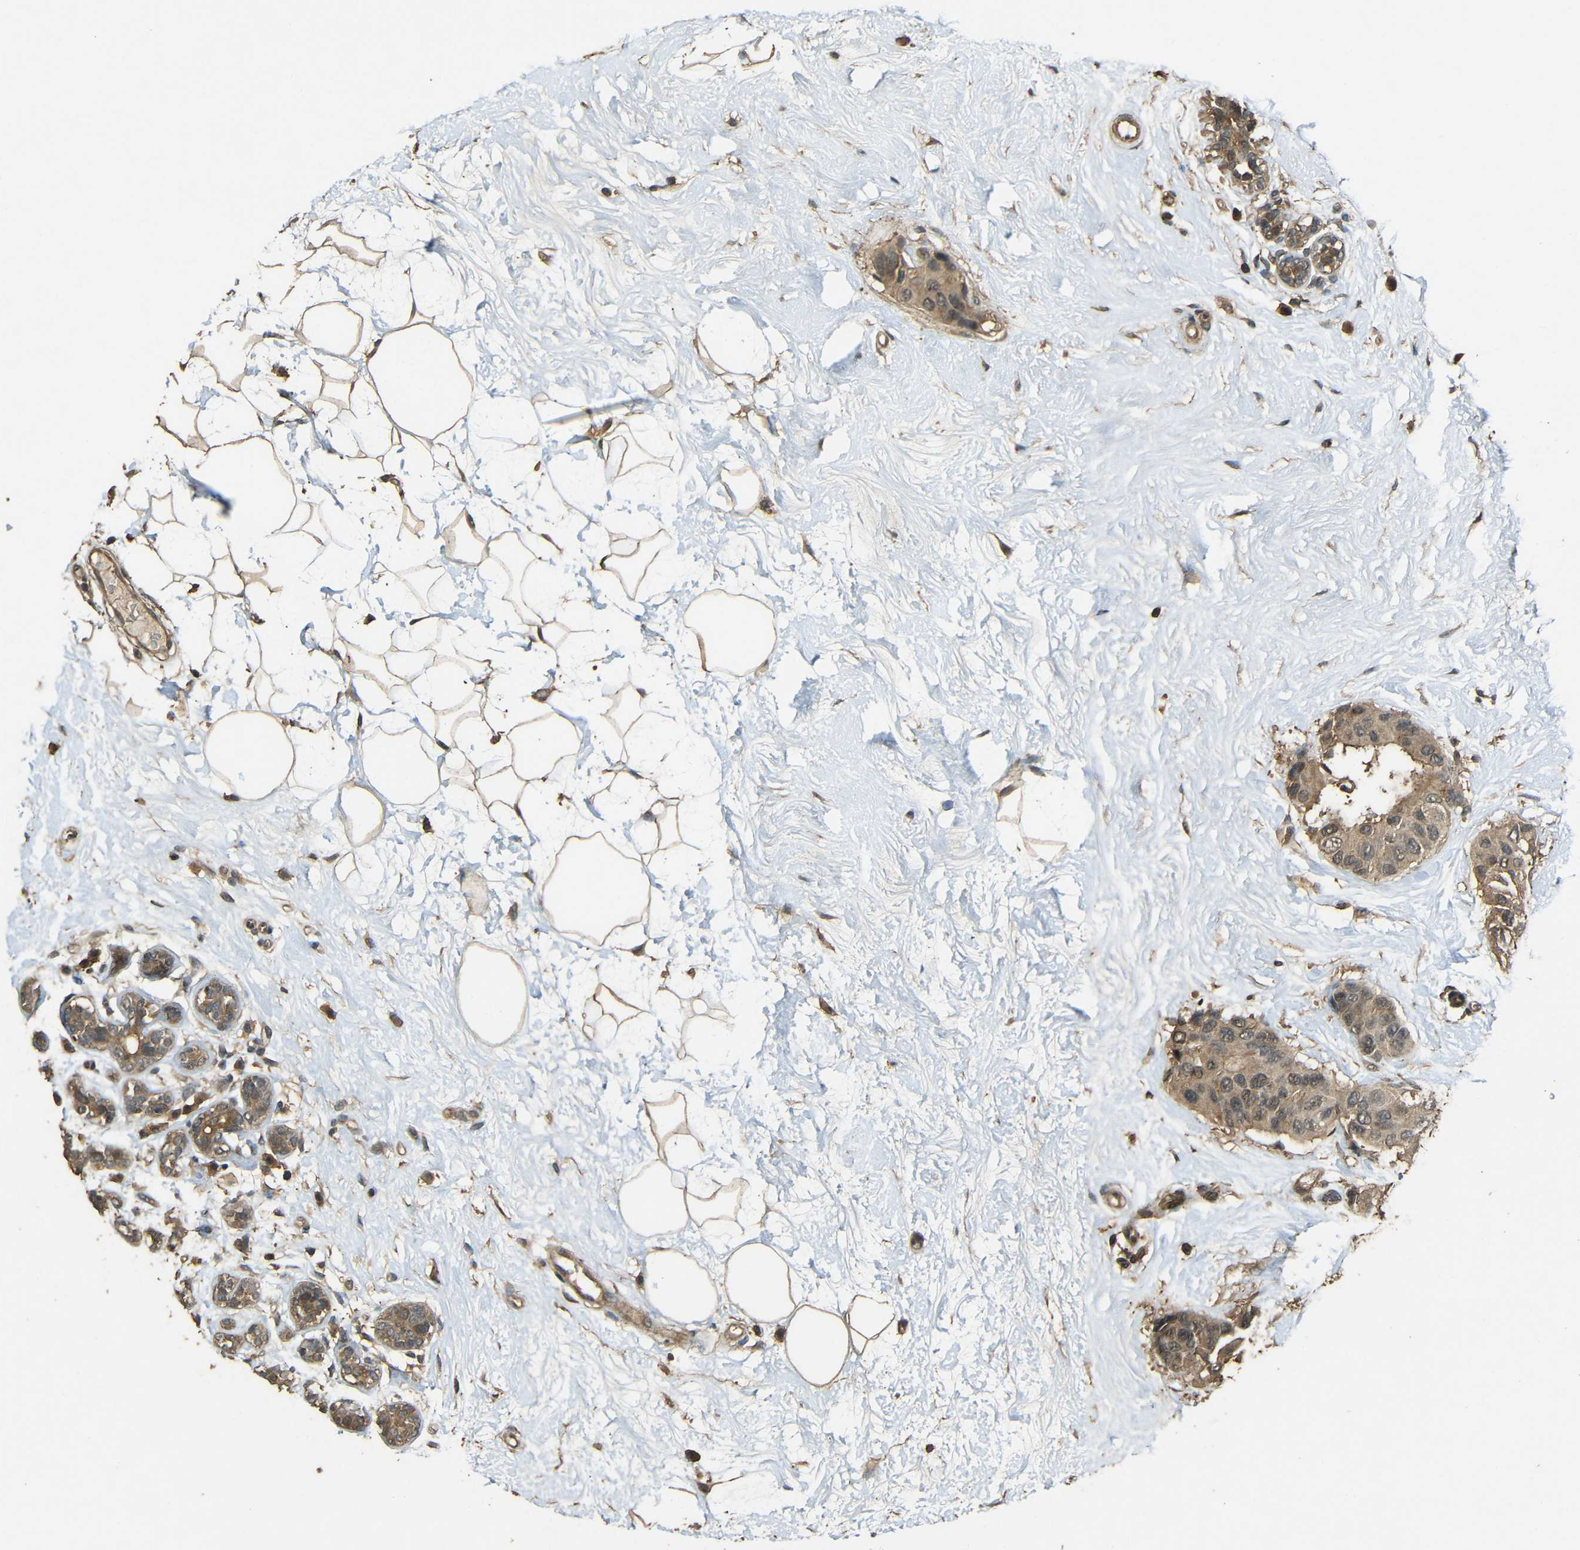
{"staining": {"intensity": "moderate", "quantity": ">75%", "location": "cytoplasmic/membranous"}, "tissue": "breast cancer", "cell_type": "Tumor cells", "image_type": "cancer", "snomed": [{"axis": "morphology", "description": "Normal tissue, NOS"}, {"axis": "morphology", "description": "Duct carcinoma"}, {"axis": "topography", "description": "Breast"}], "caption": "A histopathology image showing moderate cytoplasmic/membranous positivity in about >75% of tumor cells in breast cancer, as visualized by brown immunohistochemical staining.", "gene": "PDE5A", "patient": {"sex": "female", "age": 39}}